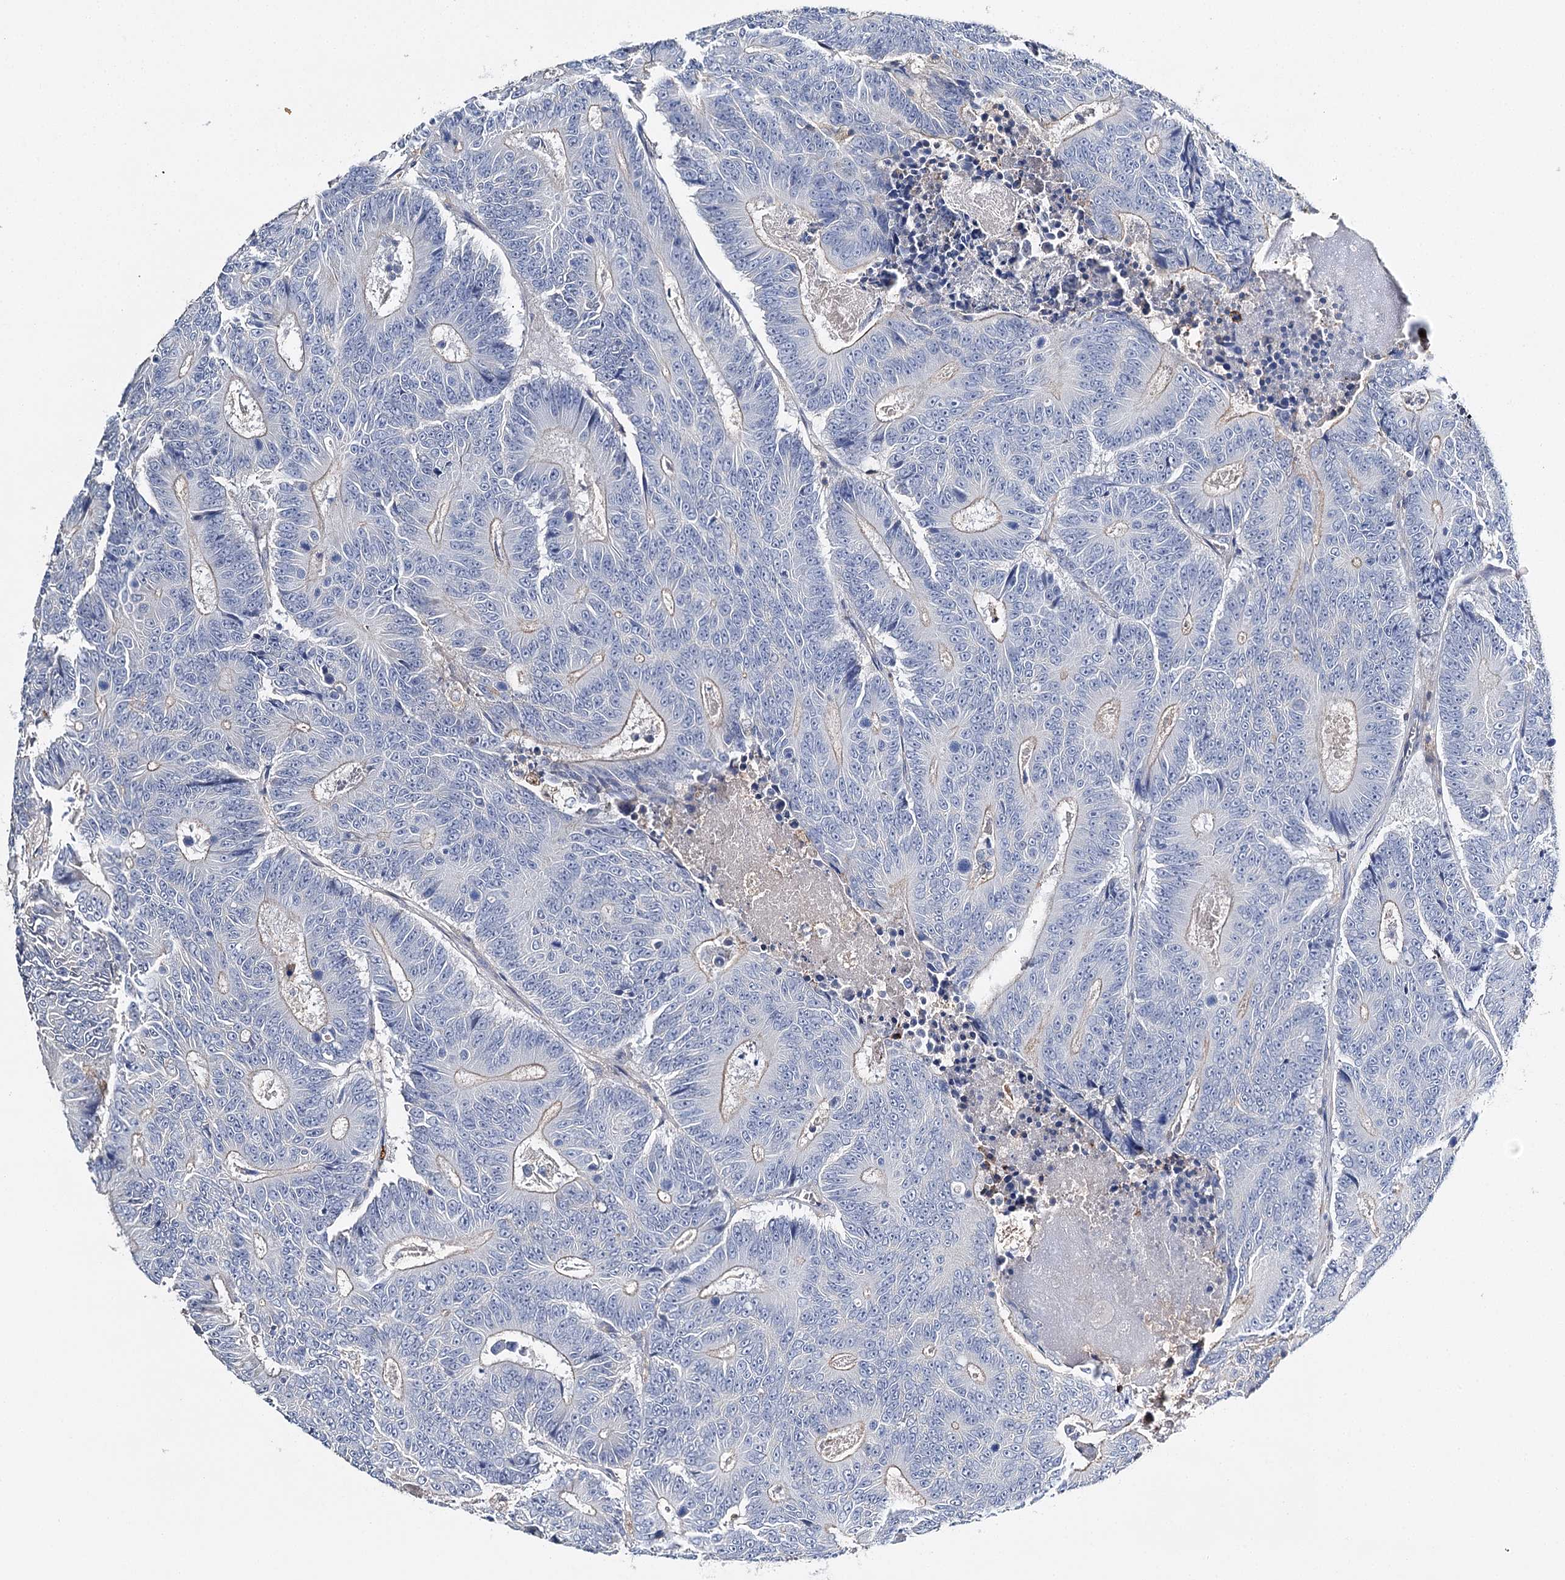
{"staining": {"intensity": "negative", "quantity": "none", "location": "none"}, "tissue": "colorectal cancer", "cell_type": "Tumor cells", "image_type": "cancer", "snomed": [{"axis": "morphology", "description": "Adenocarcinoma, NOS"}, {"axis": "topography", "description": "Colon"}], "caption": "The micrograph displays no staining of tumor cells in colorectal cancer.", "gene": "EPYC", "patient": {"sex": "male", "age": 83}}